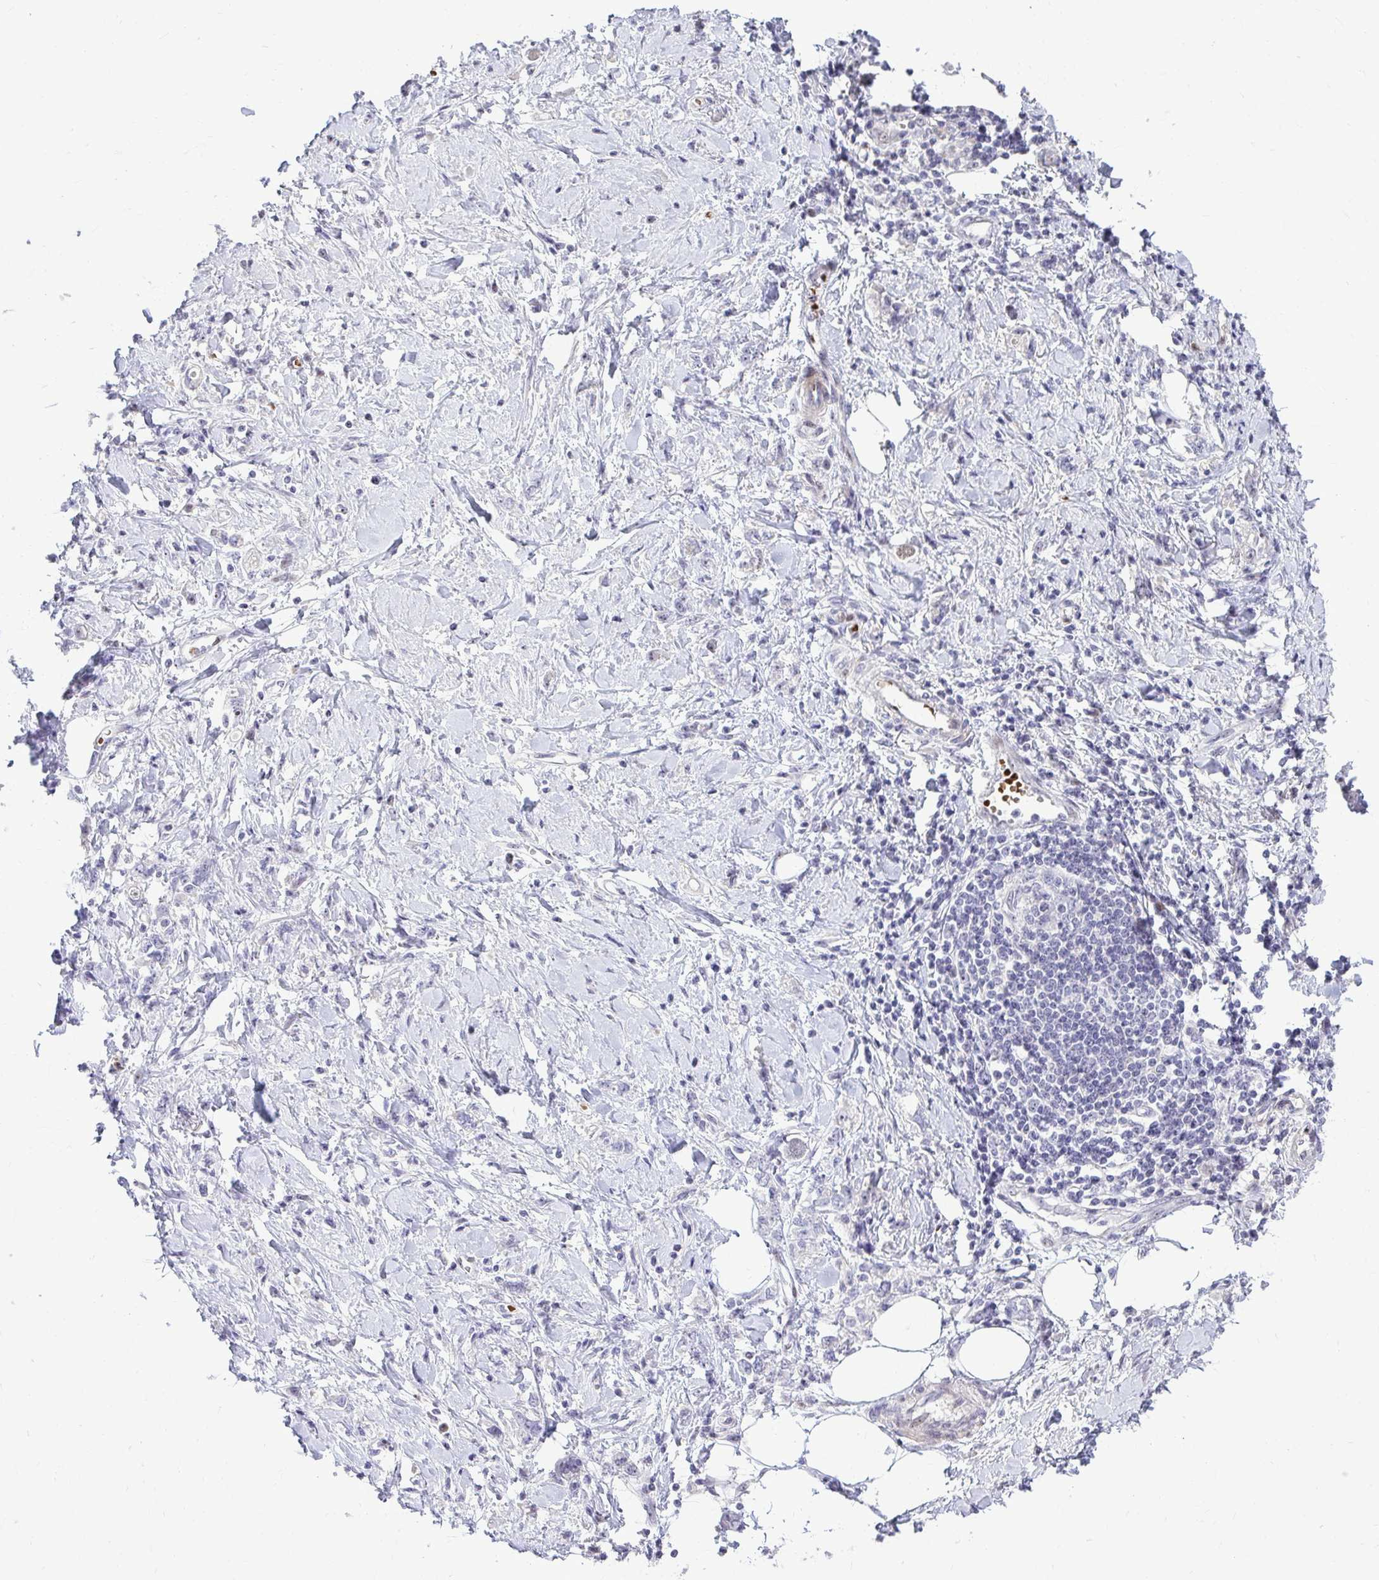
{"staining": {"intensity": "negative", "quantity": "none", "location": "none"}, "tissue": "stomach cancer", "cell_type": "Tumor cells", "image_type": "cancer", "snomed": [{"axis": "morphology", "description": "Adenocarcinoma, NOS"}, {"axis": "topography", "description": "Stomach"}], "caption": "Stomach adenocarcinoma stained for a protein using immunohistochemistry displays no expression tumor cells.", "gene": "DLX4", "patient": {"sex": "female", "age": 76}}